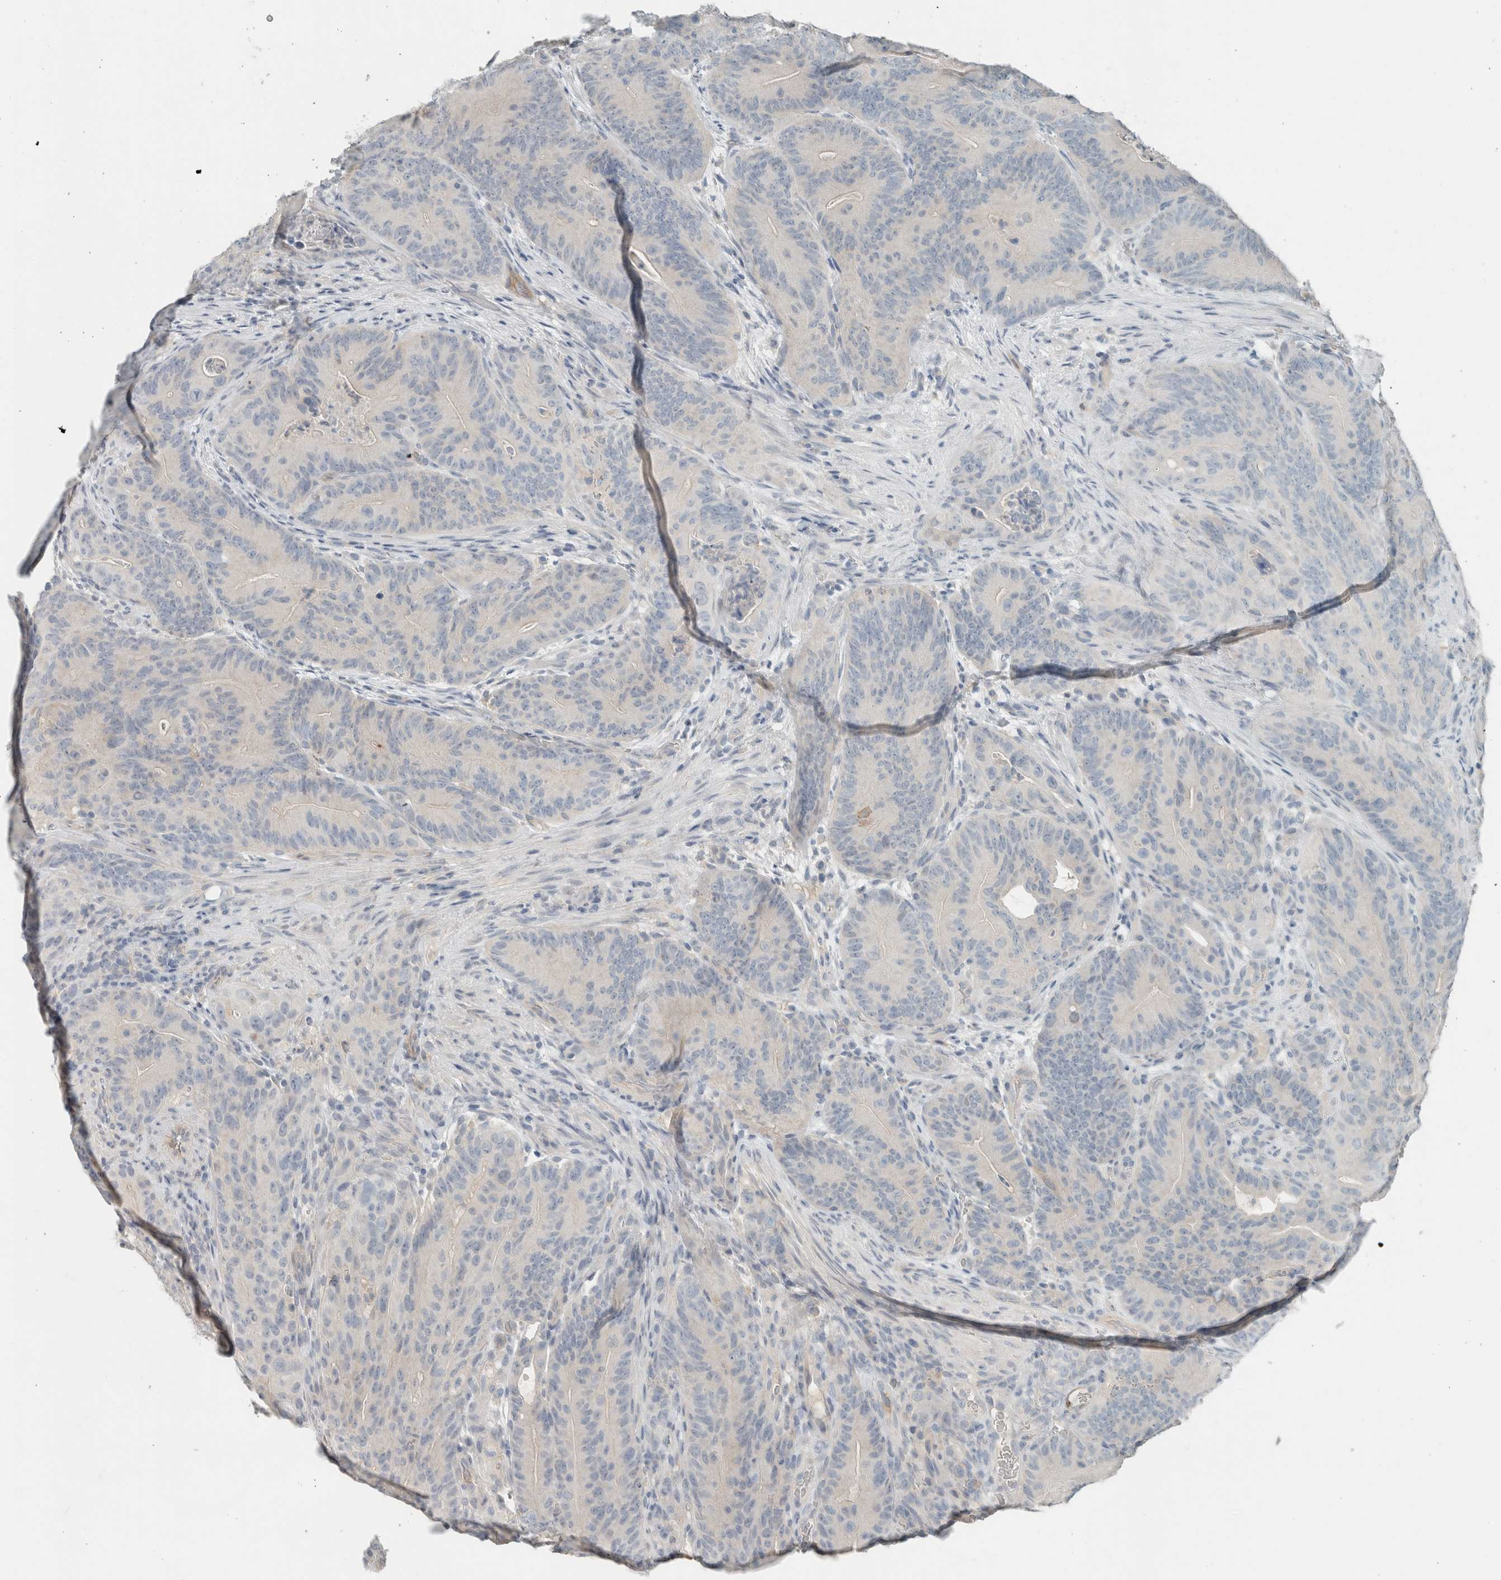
{"staining": {"intensity": "negative", "quantity": "none", "location": "none"}, "tissue": "colorectal cancer", "cell_type": "Tumor cells", "image_type": "cancer", "snomed": [{"axis": "morphology", "description": "Normal tissue, NOS"}, {"axis": "topography", "description": "Colon"}], "caption": "Immunohistochemistry (IHC) histopathology image of colorectal cancer stained for a protein (brown), which displays no expression in tumor cells.", "gene": "SCIN", "patient": {"sex": "female", "age": 82}}